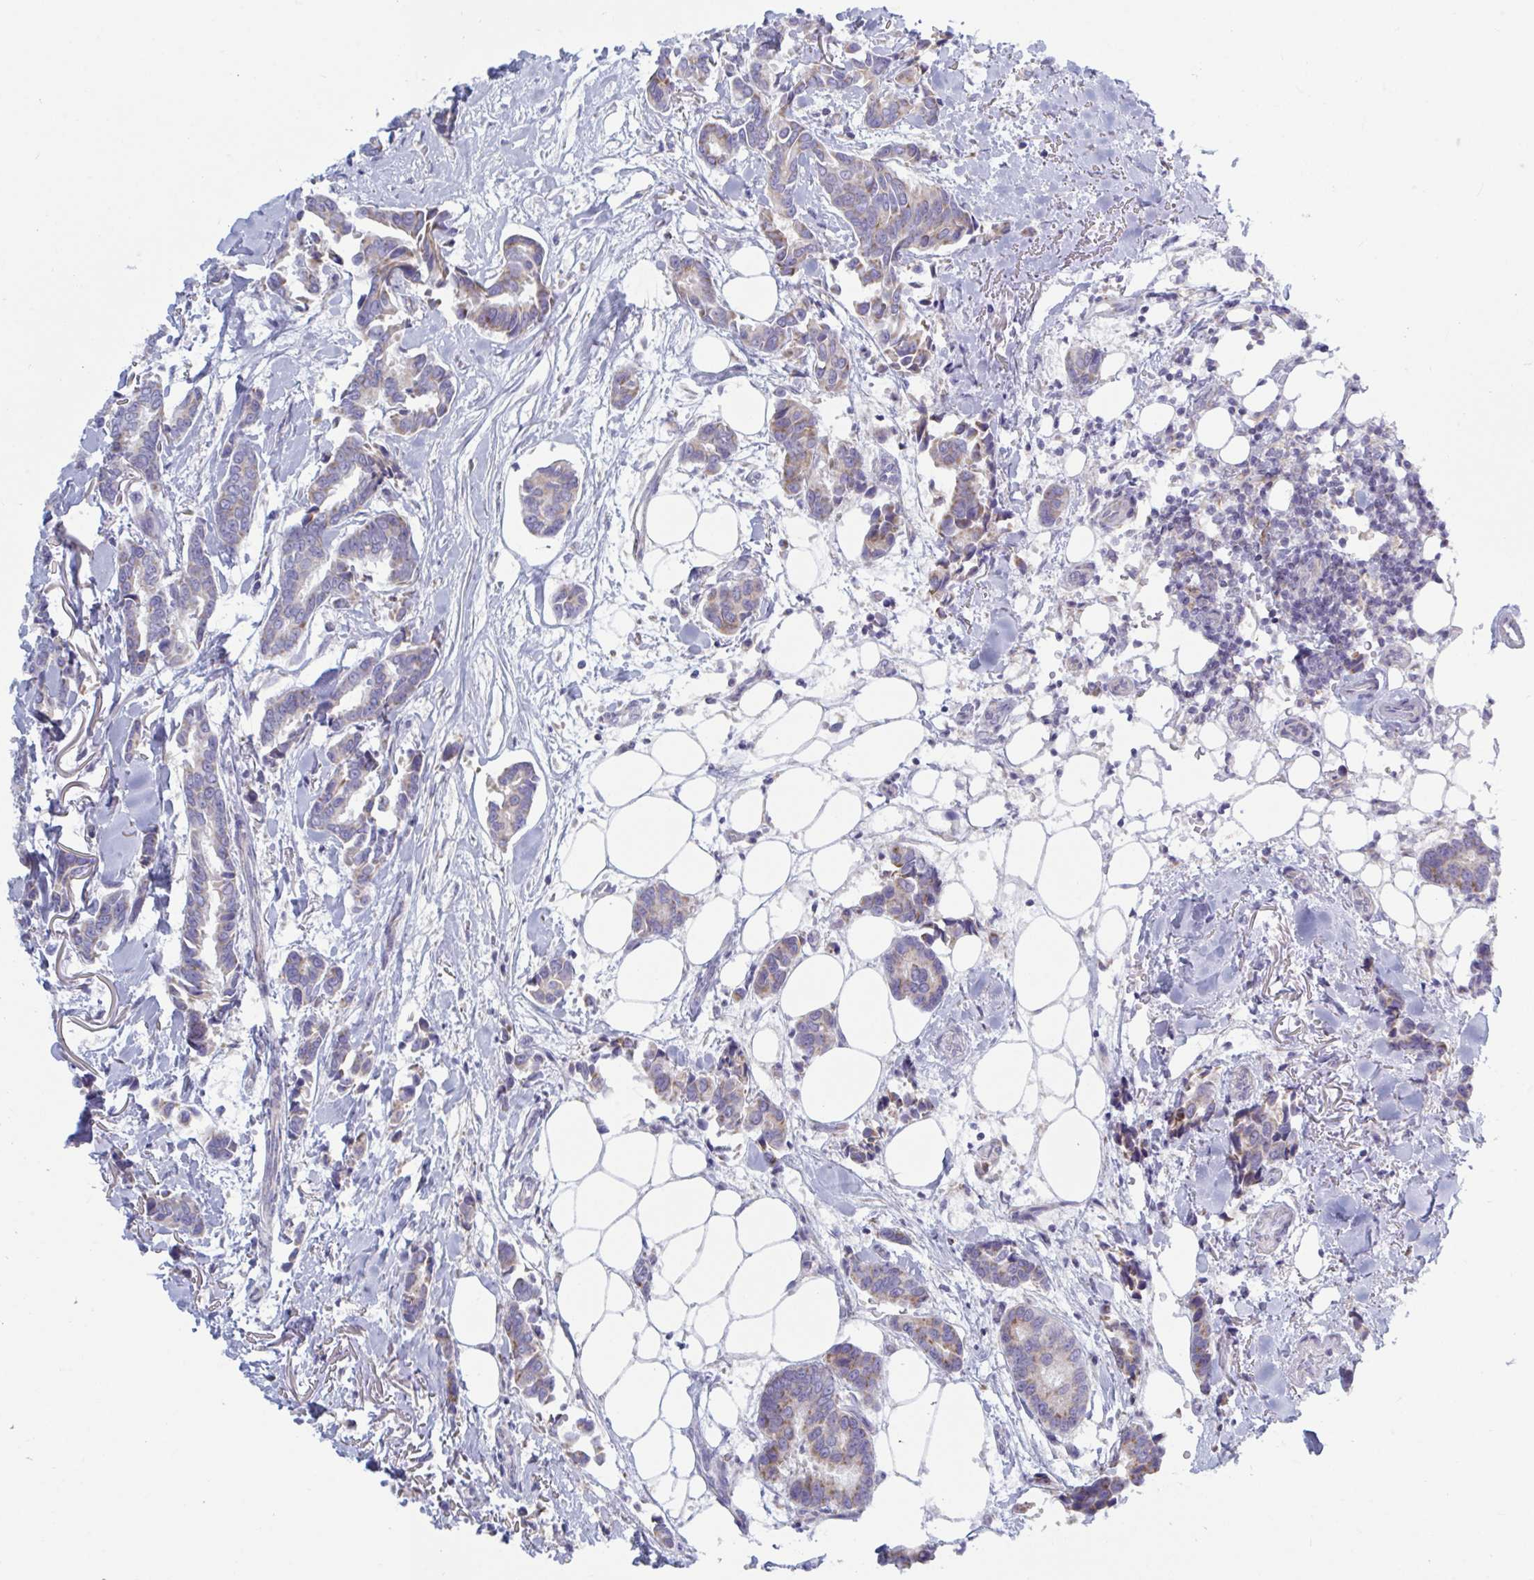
{"staining": {"intensity": "weak", "quantity": "<25%", "location": "cytoplasmic/membranous"}, "tissue": "breast cancer", "cell_type": "Tumor cells", "image_type": "cancer", "snomed": [{"axis": "morphology", "description": "Duct carcinoma"}, {"axis": "topography", "description": "Breast"}], "caption": "DAB (3,3'-diaminobenzidine) immunohistochemical staining of infiltrating ductal carcinoma (breast) reveals no significant positivity in tumor cells.", "gene": "ATG9A", "patient": {"sex": "female", "age": 73}}